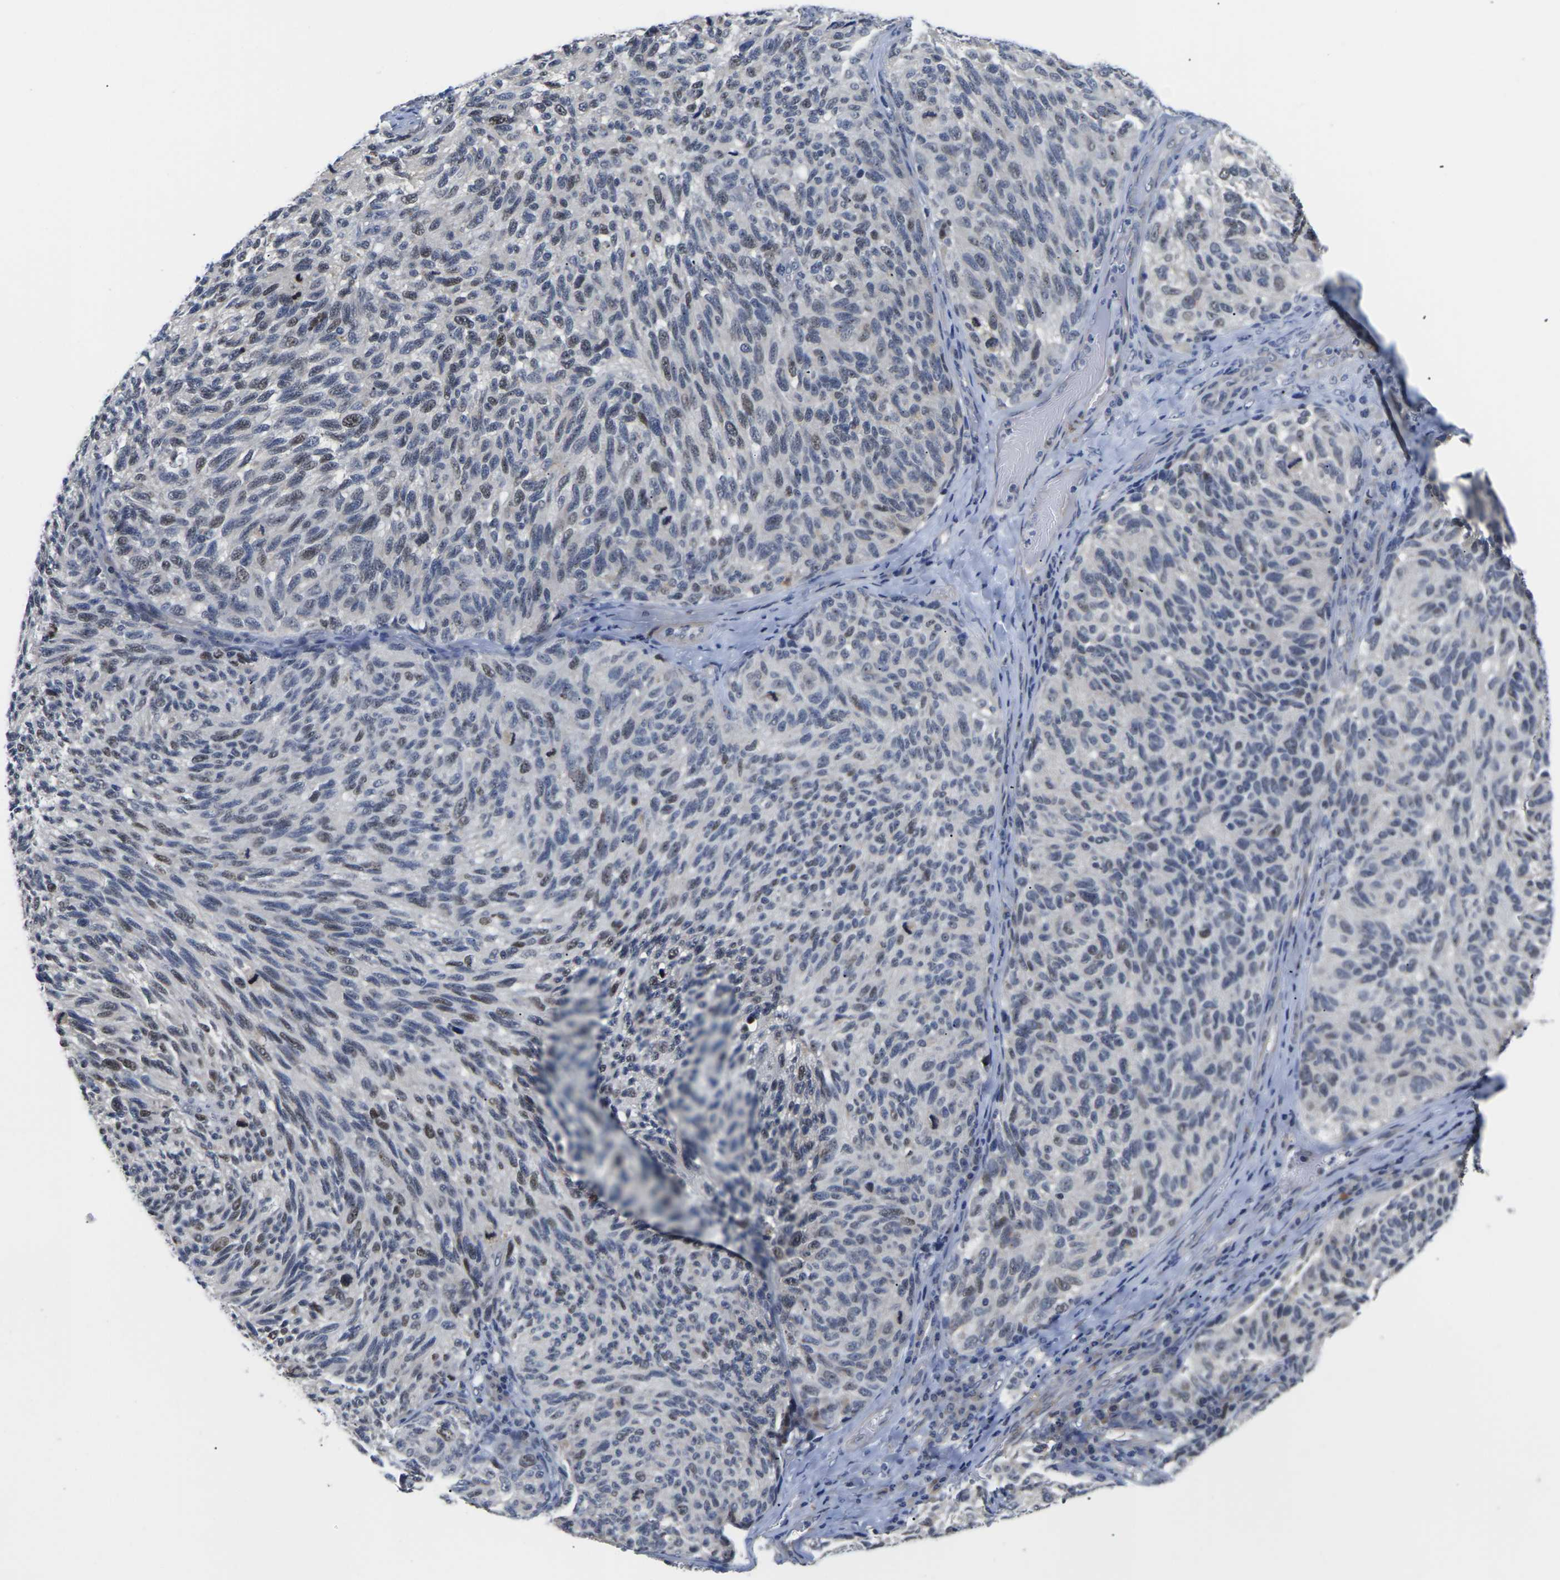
{"staining": {"intensity": "weak", "quantity": "<25%", "location": "nuclear"}, "tissue": "melanoma", "cell_type": "Tumor cells", "image_type": "cancer", "snomed": [{"axis": "morphology", "description": "Malignant melanoma, NOS"}, {"axis": "topography", "description": "Skin"}], "caption": "DAB immunohistochemical staining of melanoma shows no significant staining in tumor cells.", "gene": "ST6GAL2", "patient": {"sex": "female", "age": 73}}